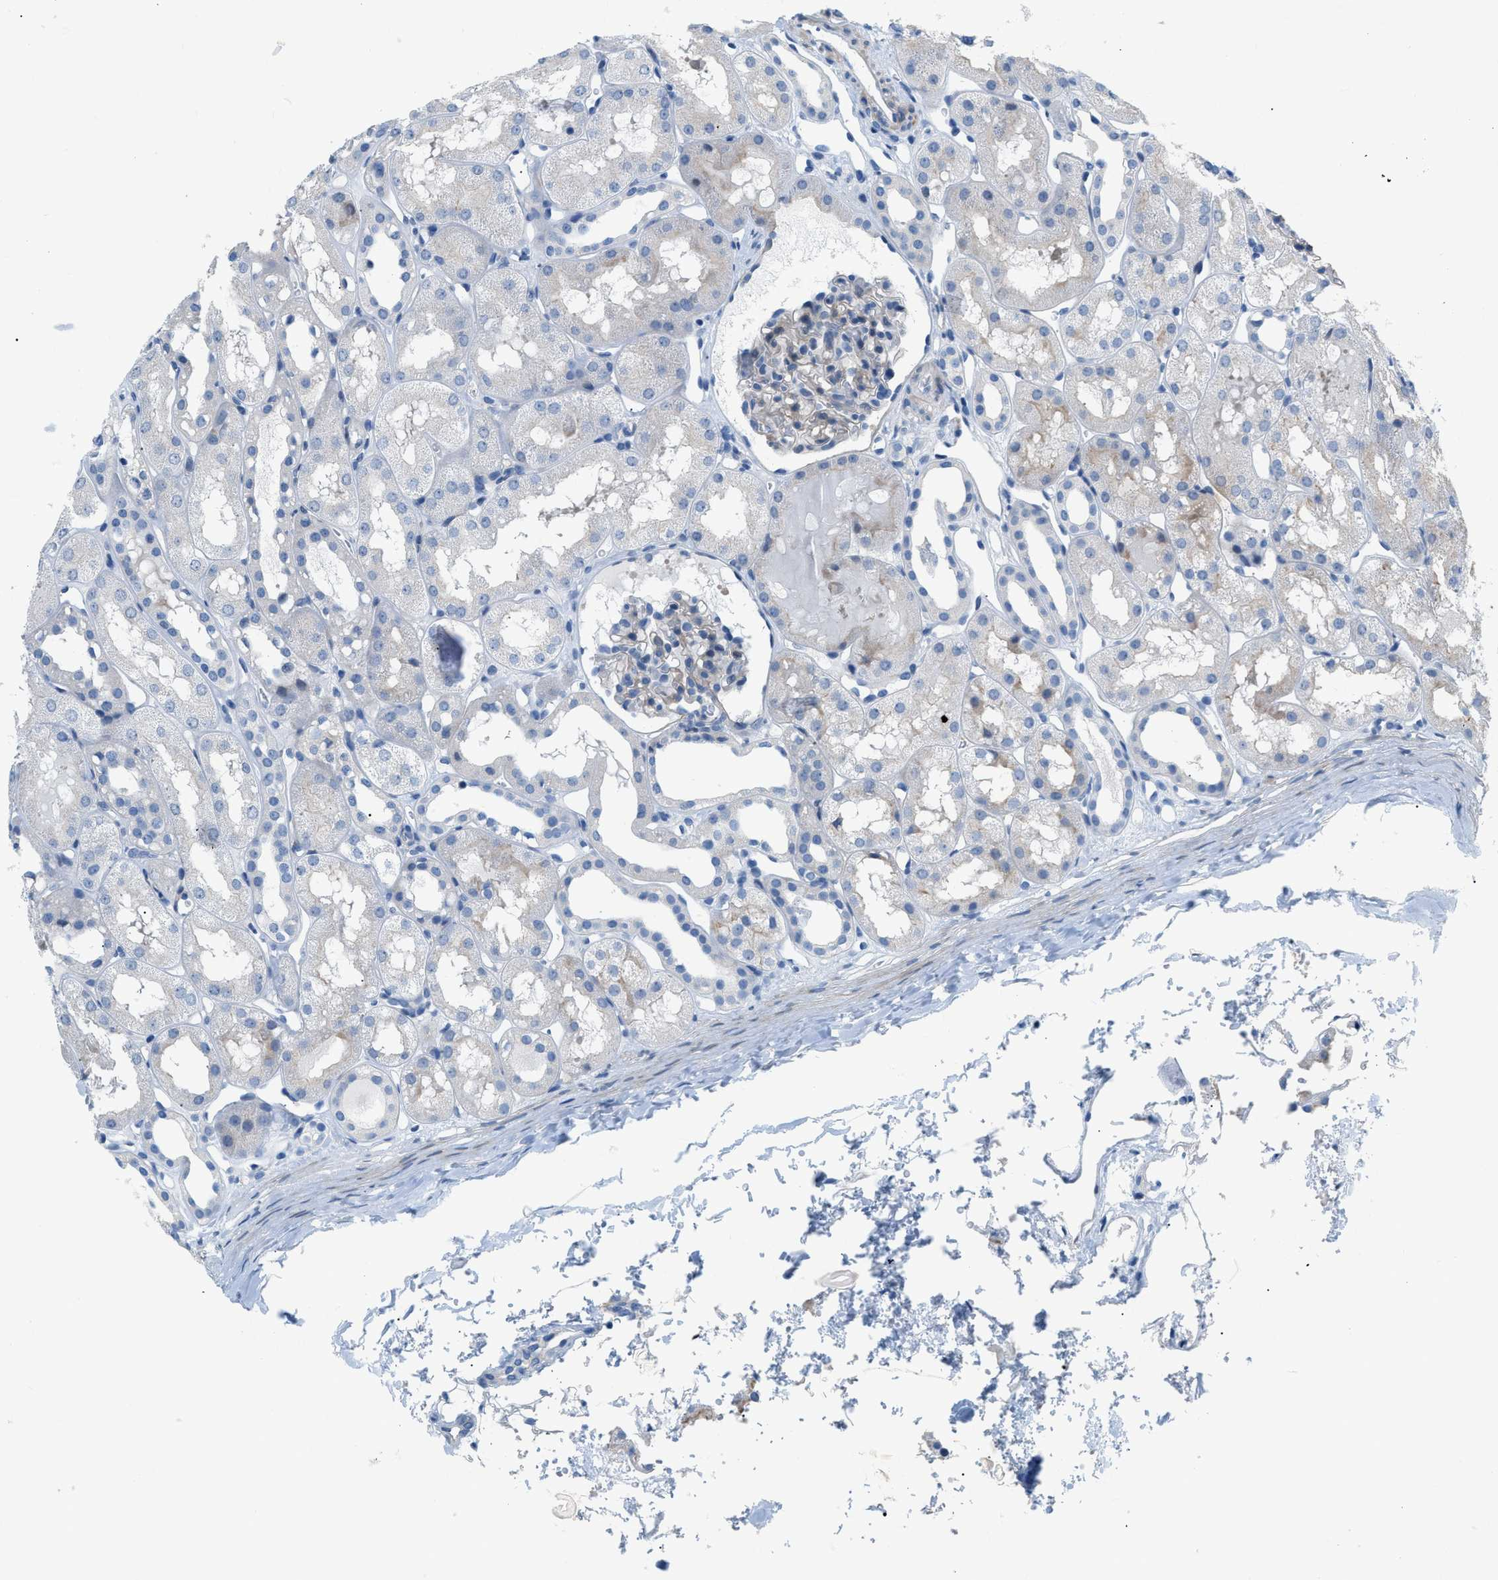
{"staining": {"intensity": "weak", "quantity": "<25%", "location": "cytoplasmic/membranous"}, "tissue": "kidney", "cell_type": "Cells in glomeruli", "image_type": "normal", "snomed": [{"axis": "morphology", "description": "Normal tissue, NOS"}, {"axis": "topography", "description": "Kidney"}, {"axis": "topography", "description": "Urinary bladder"}], "caption": "Immunohistochemistry (IHC) of normal human kidney exhibits no staining in cells in glomeruli.", "gene": "FDCSP", "patient": {"sex": "male", "age": 16}}